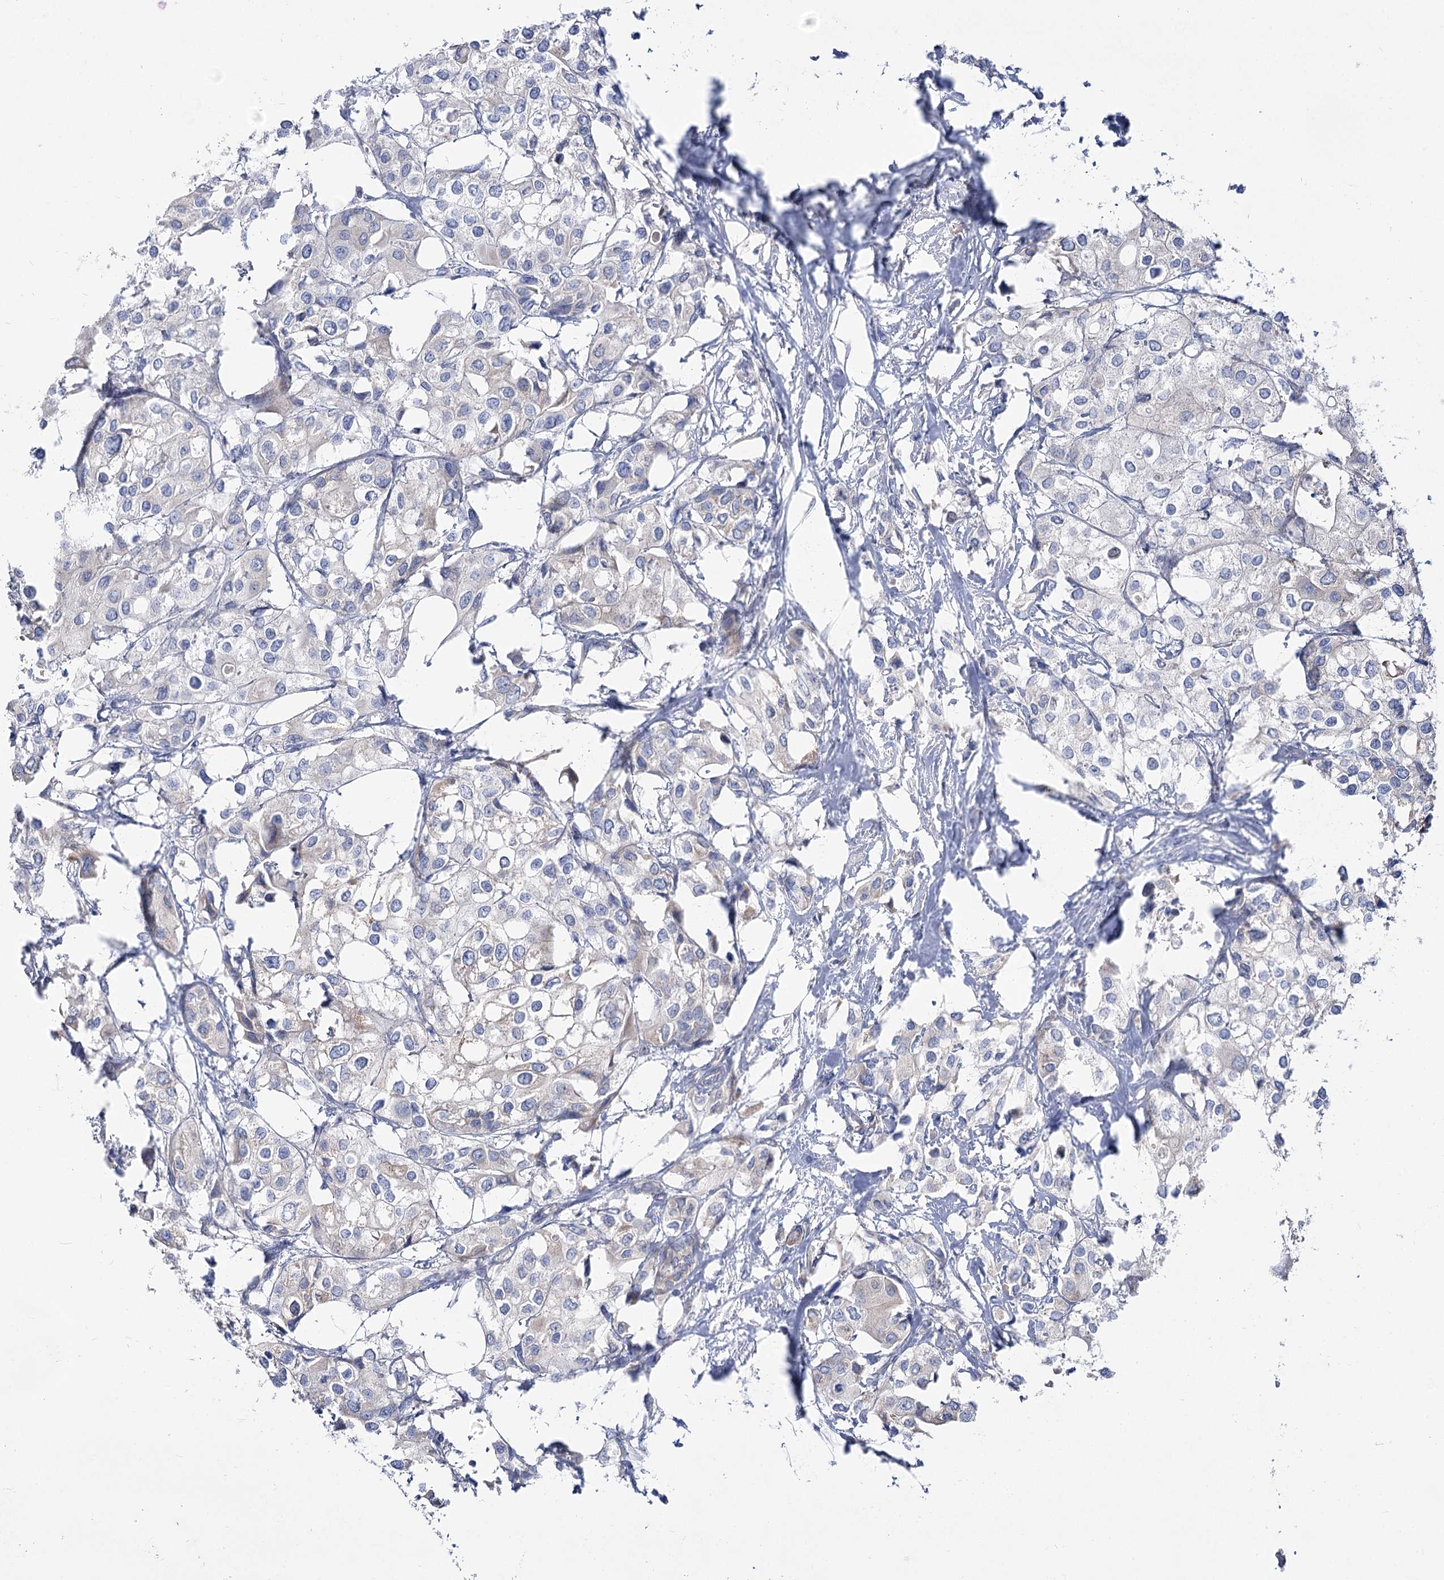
{"staining": {"intensity": "negative", "quantity": "none", "location": "none"}, "tissue": "urothelial cancer", "cell_type": "Tumor cells", "image_type": "cancer", "snomed": [{"axis": "morphology", "description": "Urothelial carcinoma, High grade"}, {"axis": "topography", "description": "Urinary bladder"}], "caption": "An immunohistochemistry histopathology image of urothelial cancer is shown. There is no staining in tumor cells of urothelial cancer. (Stains: DAB immunohistochemistry with hematoxylin counter stain, Microscopy: brightfield microscopy at high magnification).", "gene": "SUOX", "patient": {"sex": "male", "age": 64}}